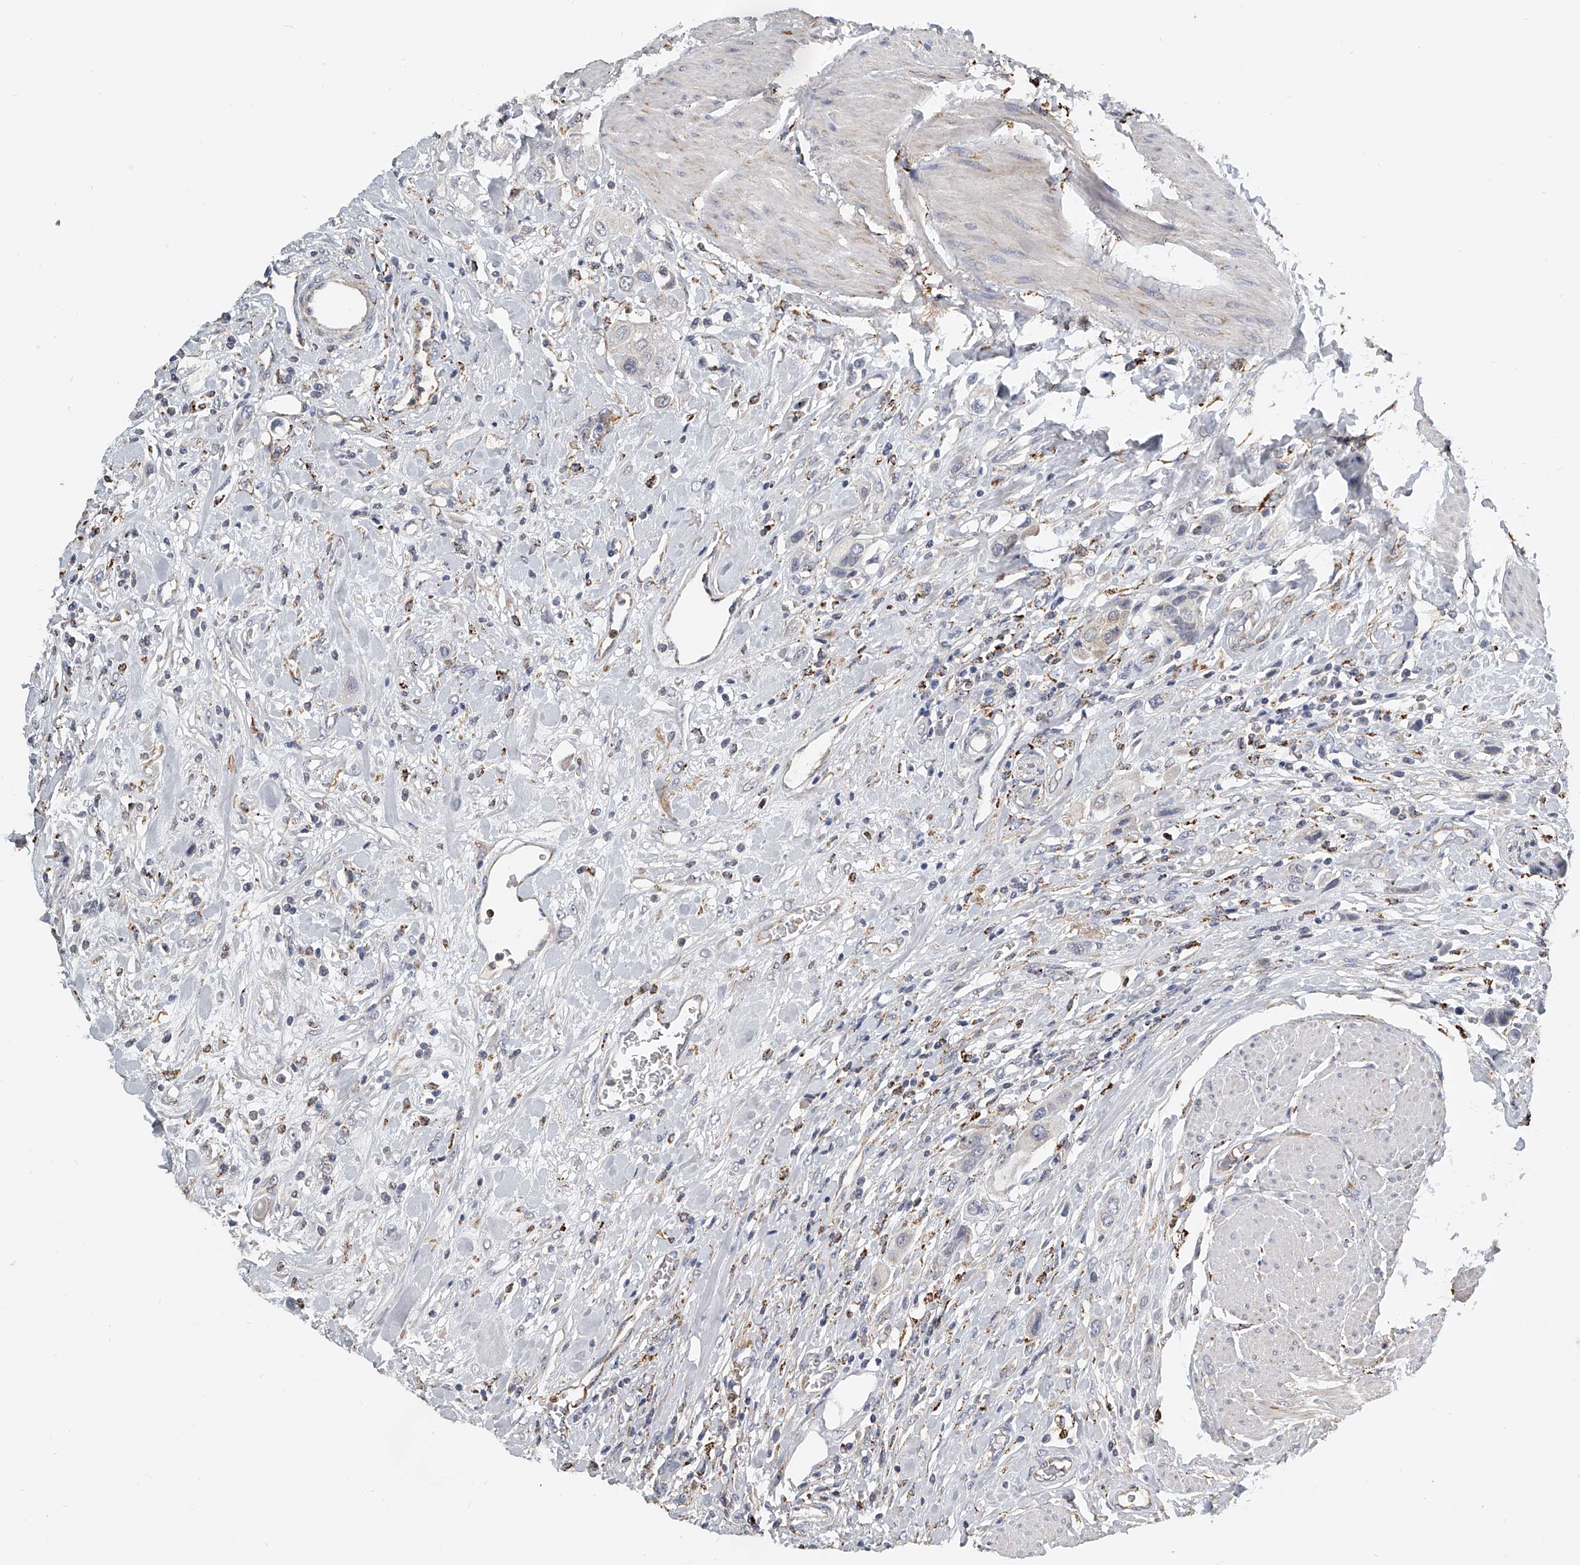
{"staining": {"intensity": "negative", "quantity": "none", "location": "none"}, "tissue": "urothelial cancer", "cell_type": "Tumor cells", "image_type": "cancer", "snomed": [{"axis": "morphology", "description": "Urothelial carcinoma, High grade"}, {"axis": "topography", "description": "Urinary bladder"}], "caption": "A high-resolution micrograph shows immunohistochemistry staining of urothelial carcinoma (high-grade), which reveals no significant expression in tumor cells.", "gene": "KLHL7", "patient": {"sex": "male", "age": 50}}